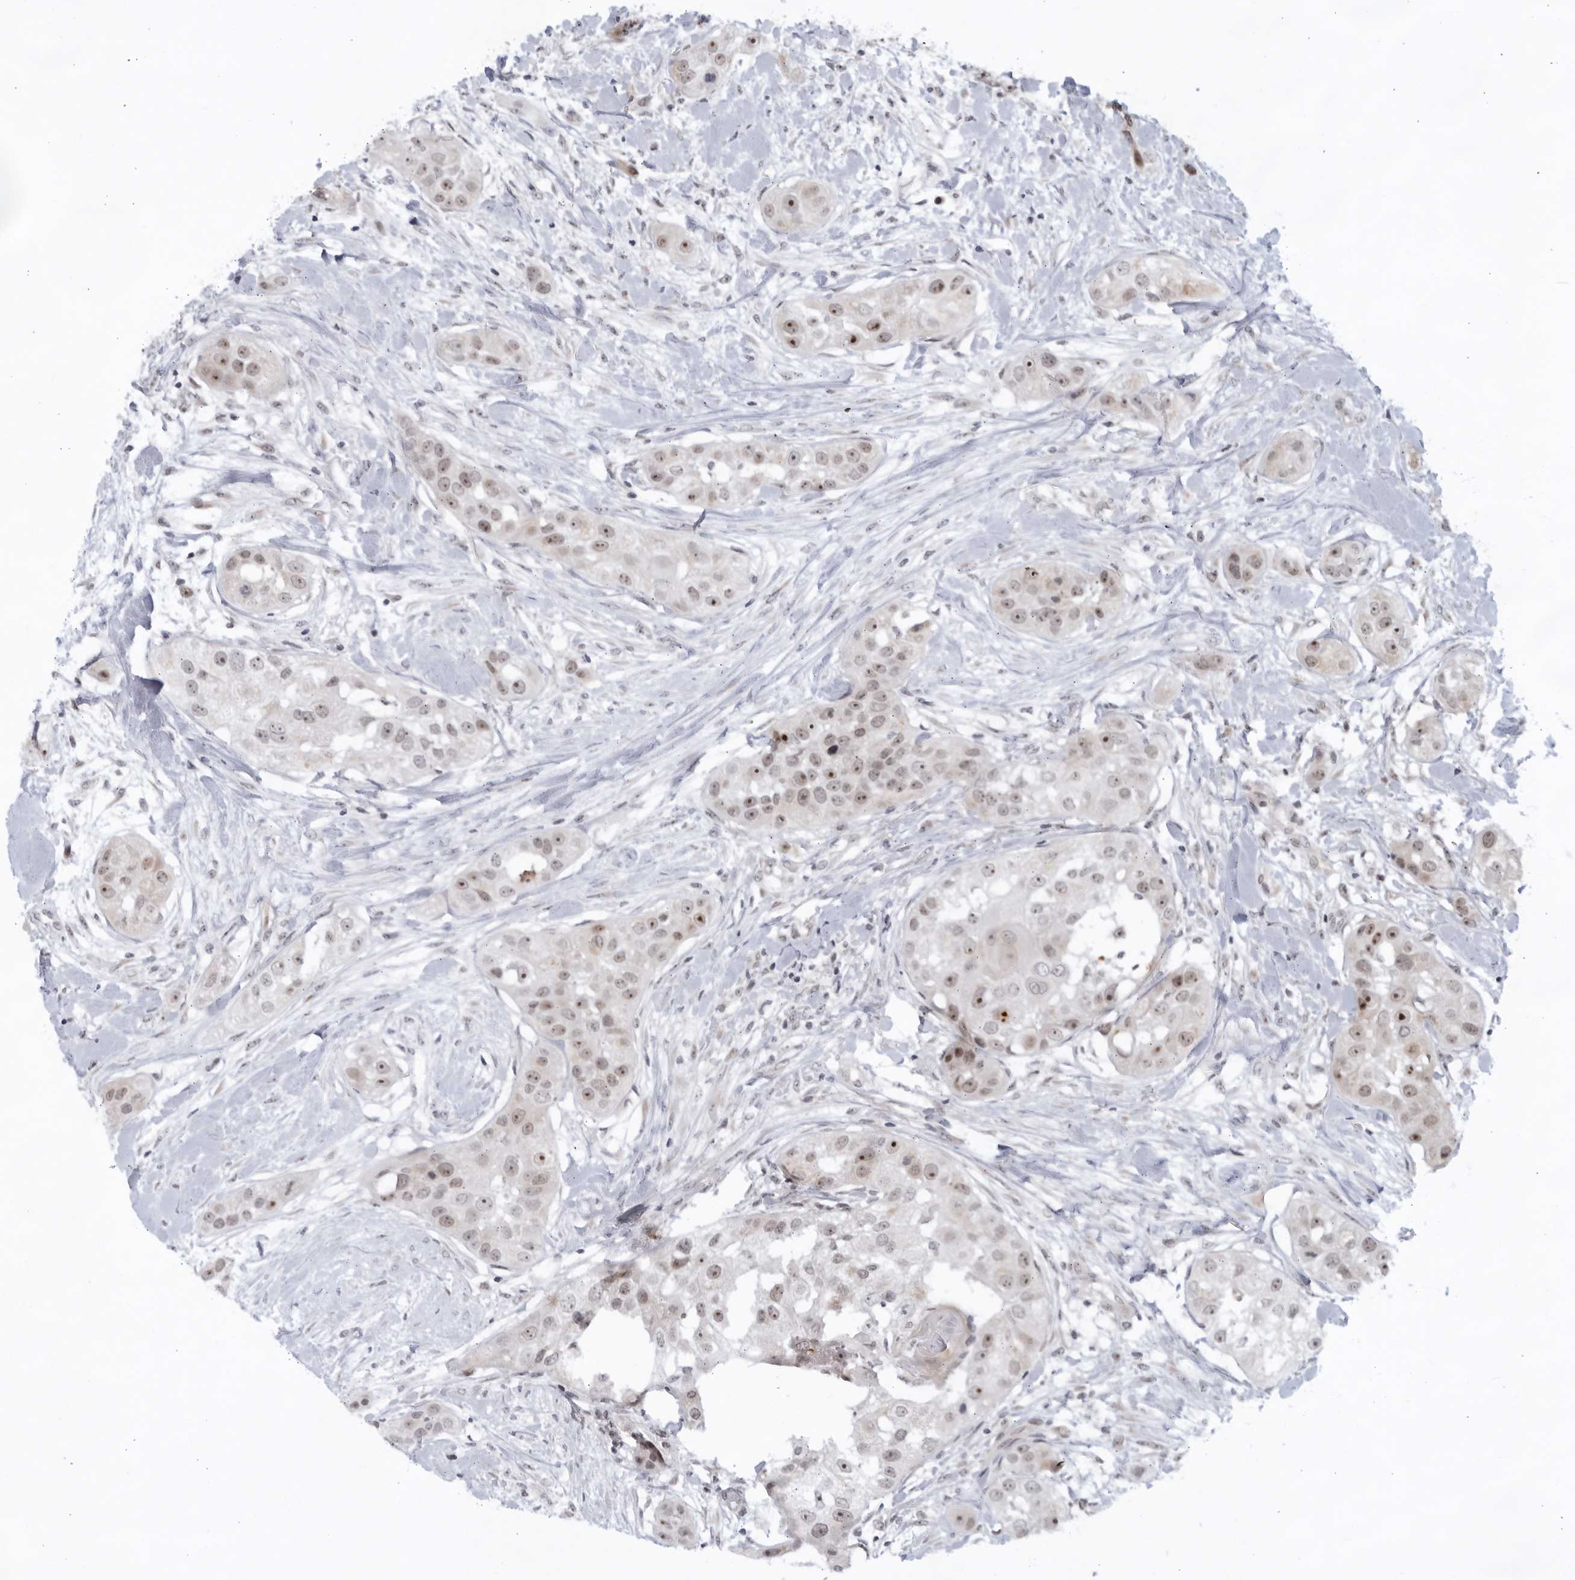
{"staining": {"intensity": "moderate", "quantity": ">75%", "location": "nuclear"}, "tissue": "head and neck cancer", "cell_type": "Tumor cells", "image_type": "cancer", "snomed": [{"axis": "morphology", "description": "Normal tissue, NOS"}, {"axis": "morphology", "description": "Squamous cell carcinoma, NOS"}, {"axis": "topography", "description": "Skeletal muscle"}, {"axis": "topography", "description": "Head-Neck"}], "caption": "Head and neck cancer stained with immunohistochemistry reveals moderate nuclear expression in about >75% of tumor cells.", "gene": "ITGB3BP", "patient": {"sex": "male", "age": 51}}